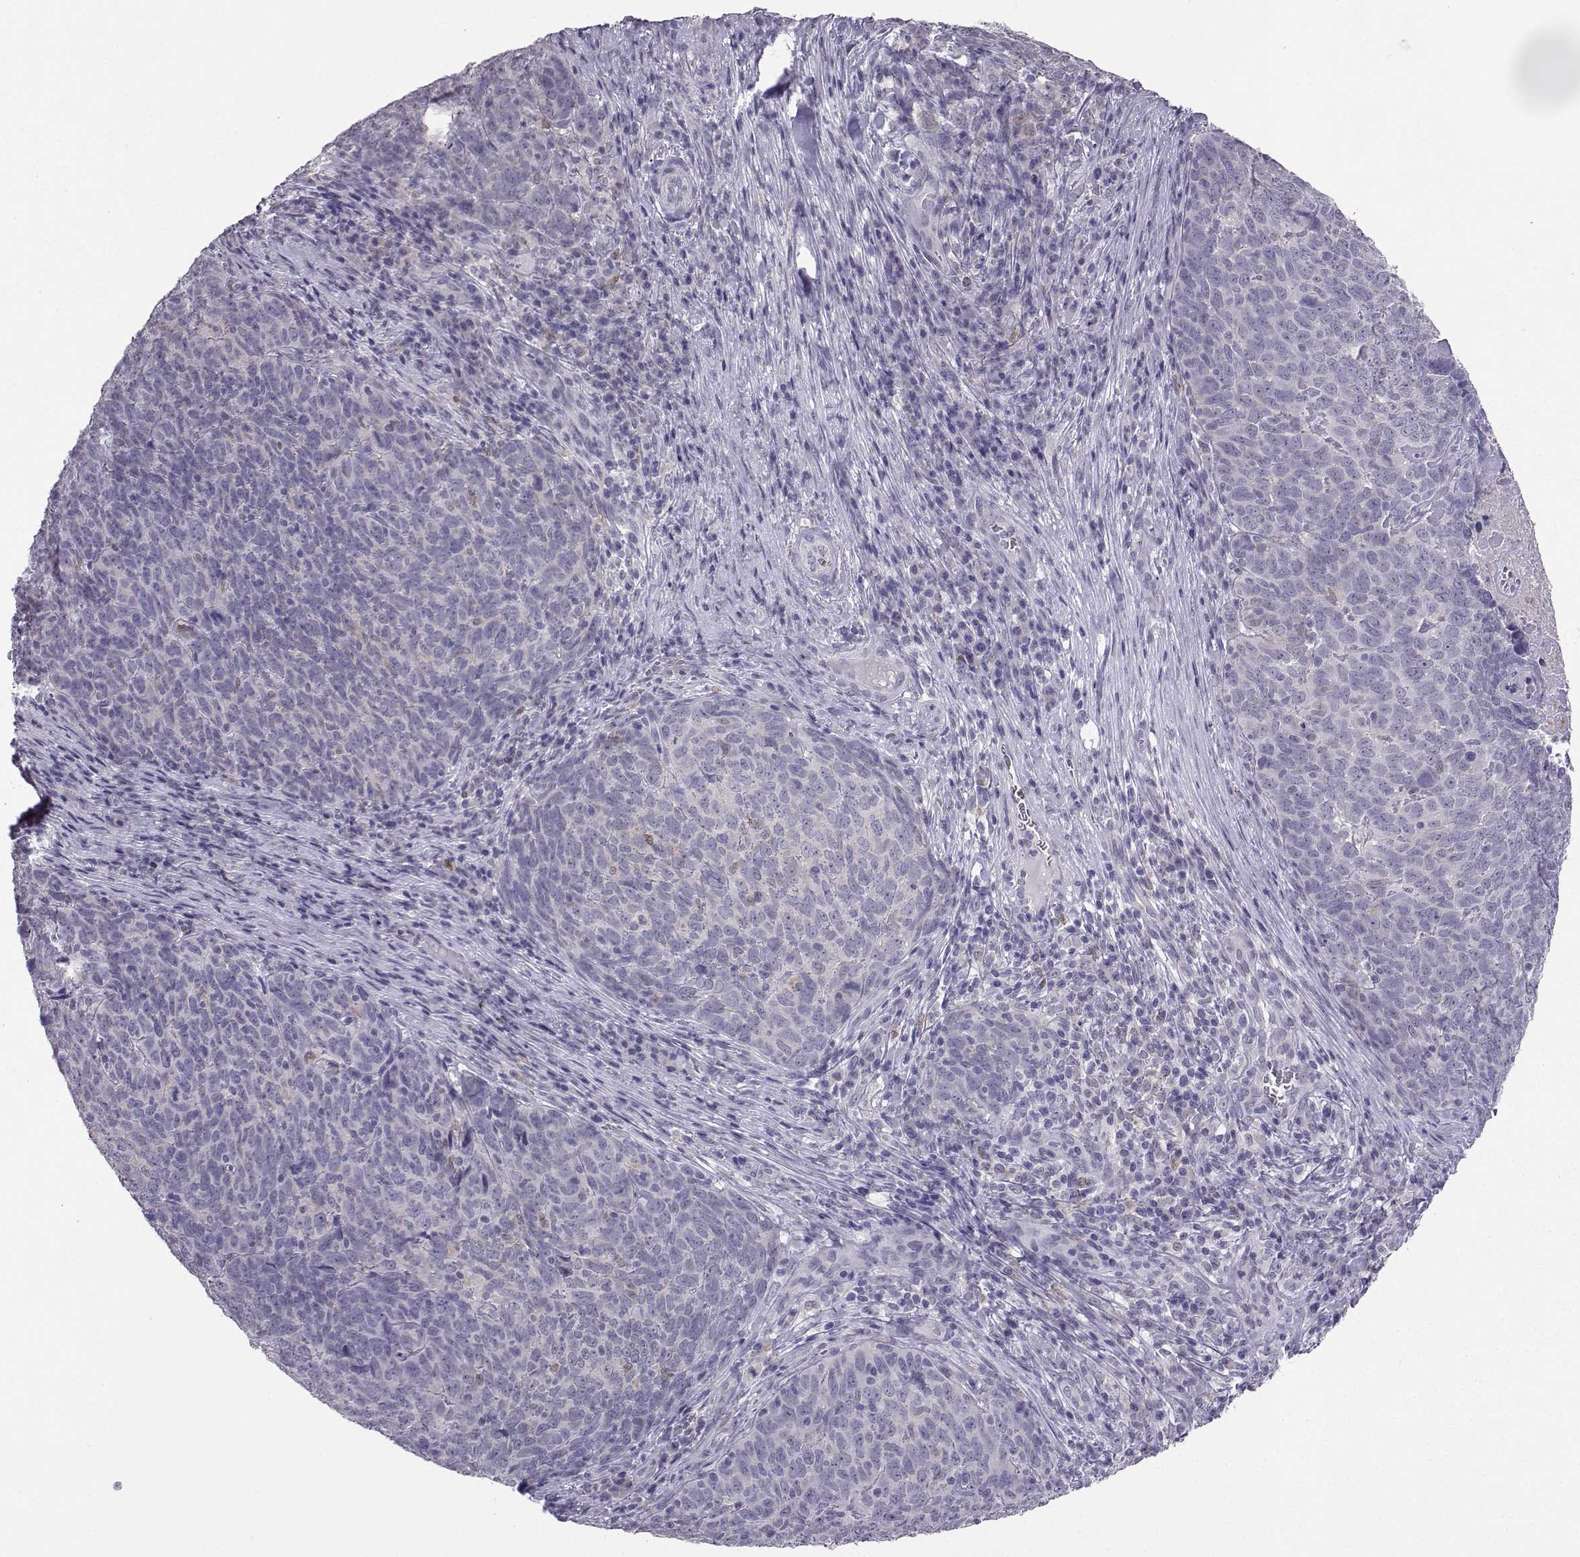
{"staining": {"intensity": "negative", "quantity": "none", "location": "none"}, "tissue": "skin cancer", "cell_type": "Tumor cells", "image_type": "cancer", "snomed": [{"axis": "morphology", "description": "Squamous cell carcinoma, NOS"}, {"axis": "topography", "description": "Skin"}, {"axis": "topography", "description": "Anal"}], "caption": "Squamous cell carcinoma (skin) stained for a protein using immunohistochemistry exhibits no expression tumor cells.", "gene": "TBR1", "patient": {"sex": "female", "age": 51}}